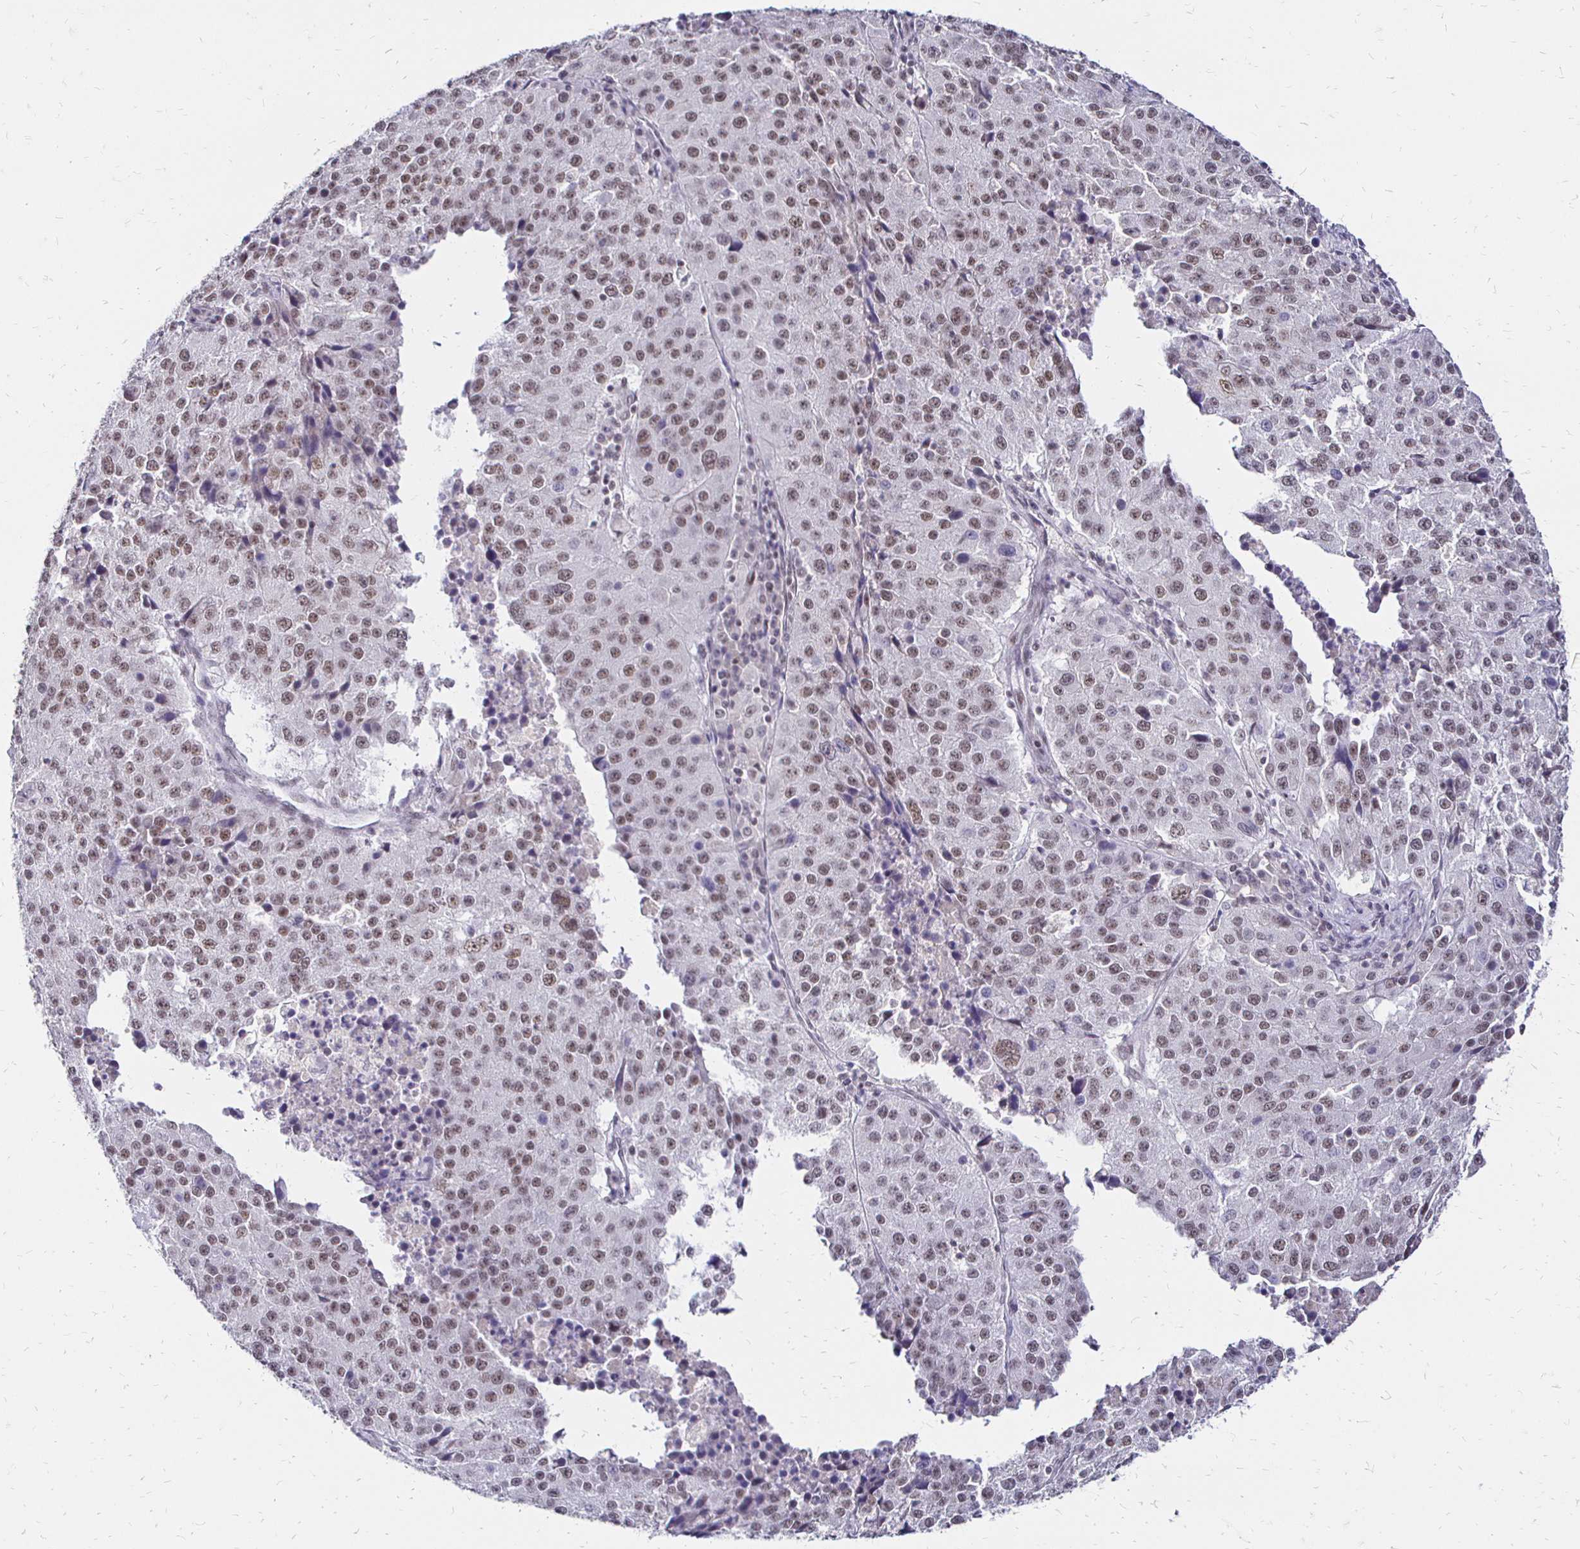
{"staining": {"intensity": "weak", "quantity": ">75%", "location": "nuclear"}, "tissue": "stomach cancer", "cell_type": "Tumor cells", "image_type": "cancer", "snomed": [{"axis": "morphology", "description": "Adenocarcinoma, NOS"}, {"axis": "topography", "description": "Stomach"}], "caption": "A histopathology image showing weak nuclear positivity in approximately >75% of tumor cells in stomach cancer (adenocarcinoma), as visualized by brown immunohistochemical staining.", "gene": "SIN3A", "patient": {"sex": "male", "age": 71}}